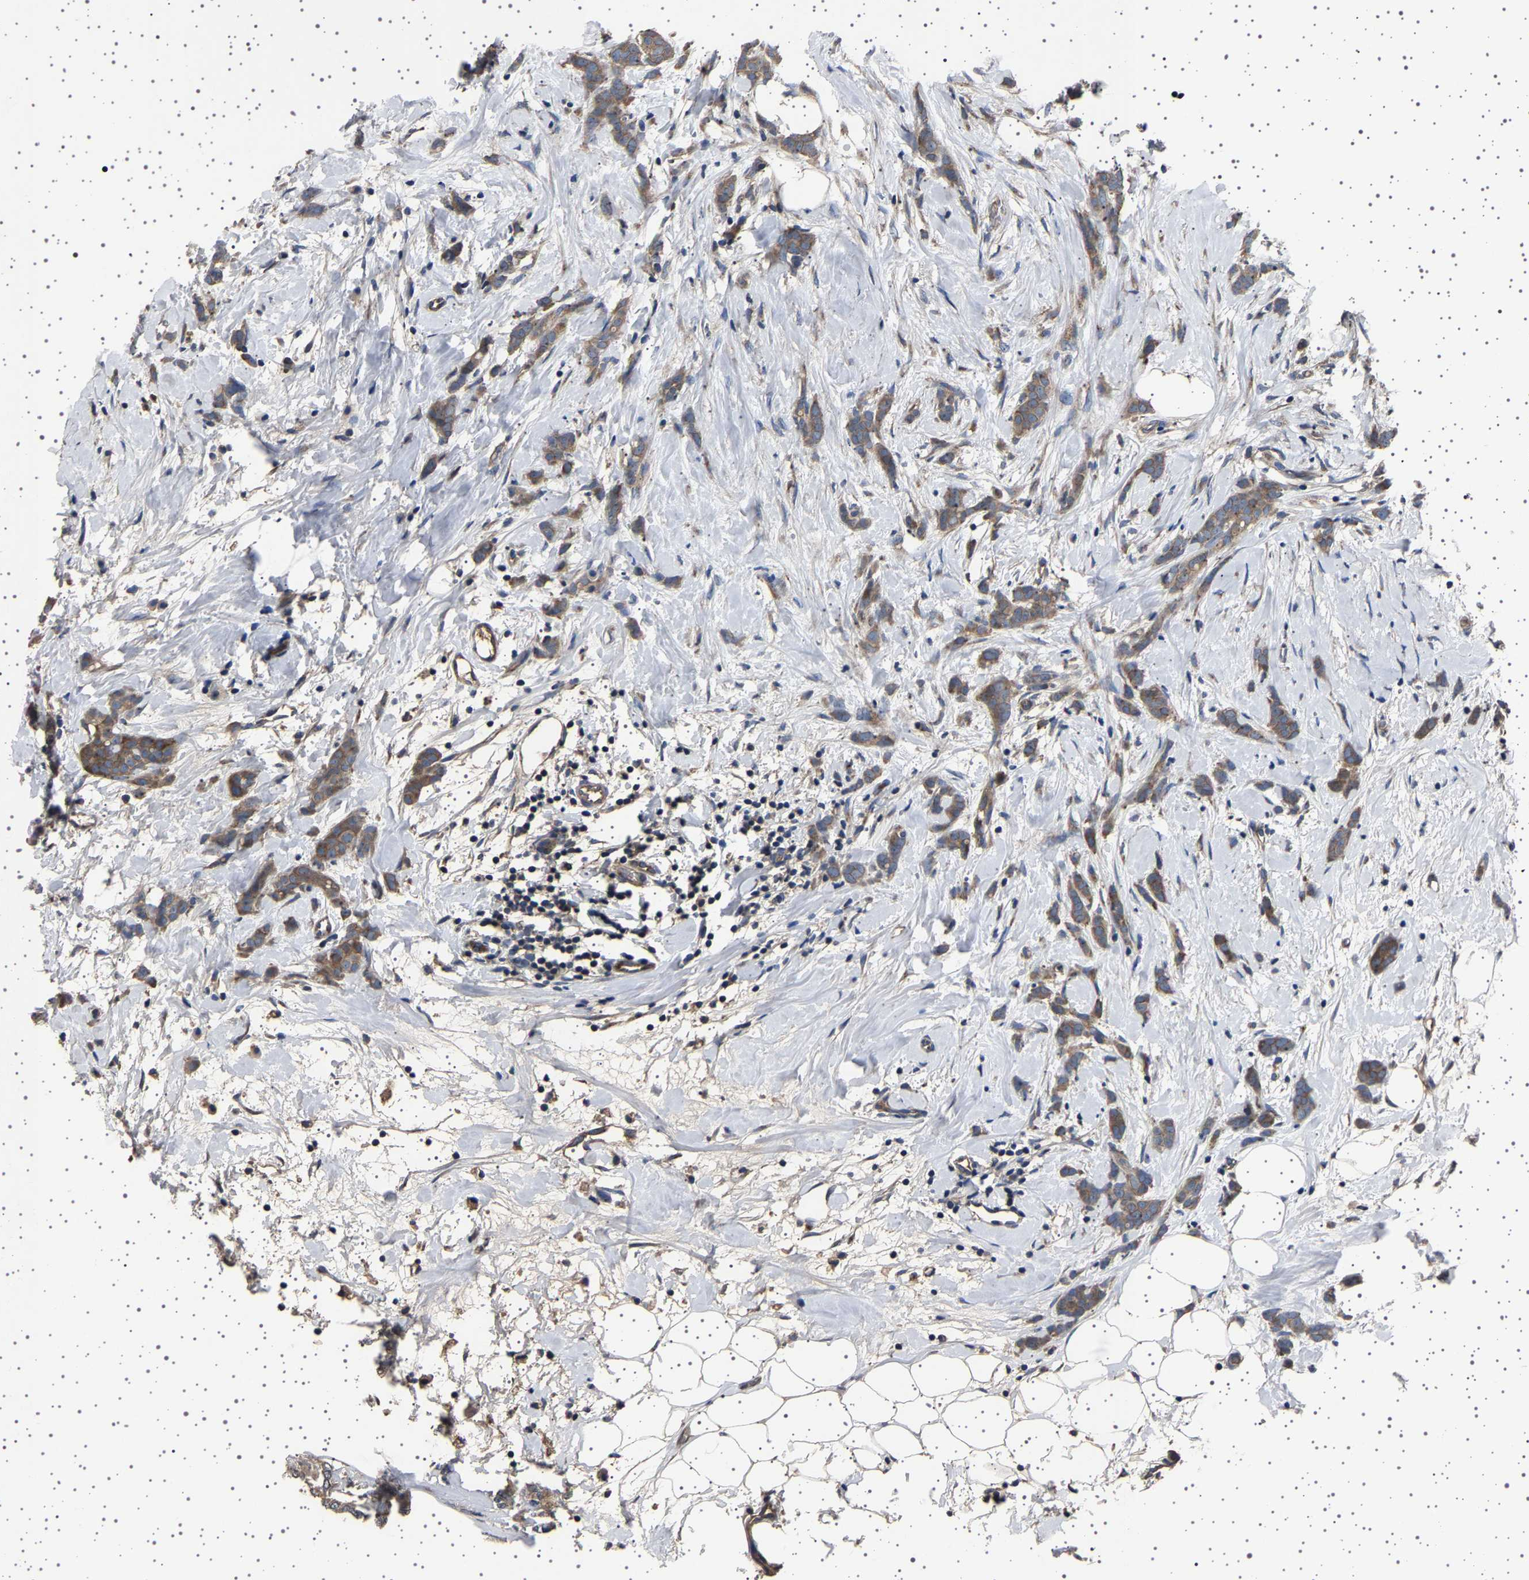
{"staining": {"intensity": "moderate", "quantity": ">75%", "location": "cytoplasmic/membranous"}, "tissue": "breast cancer", "cell_type": "Tumor cells", "image_type": "cancer", "snomed": [{"axis": "morphology", "description": "Lobular carcinoma, in situ"}, {"axis": "morphology", "description": "Lobular carcinoma"}, {"axis": "topography", "description": "Breast"}], "caption": "Human breast lobular carcinoma stained with a brown dye displays moderate cytoplasmic/membranous positive positivity in about >75% of tumor cells.", "gene": "NCKAP1", "patient": {"sex": "female", "age": 41}}